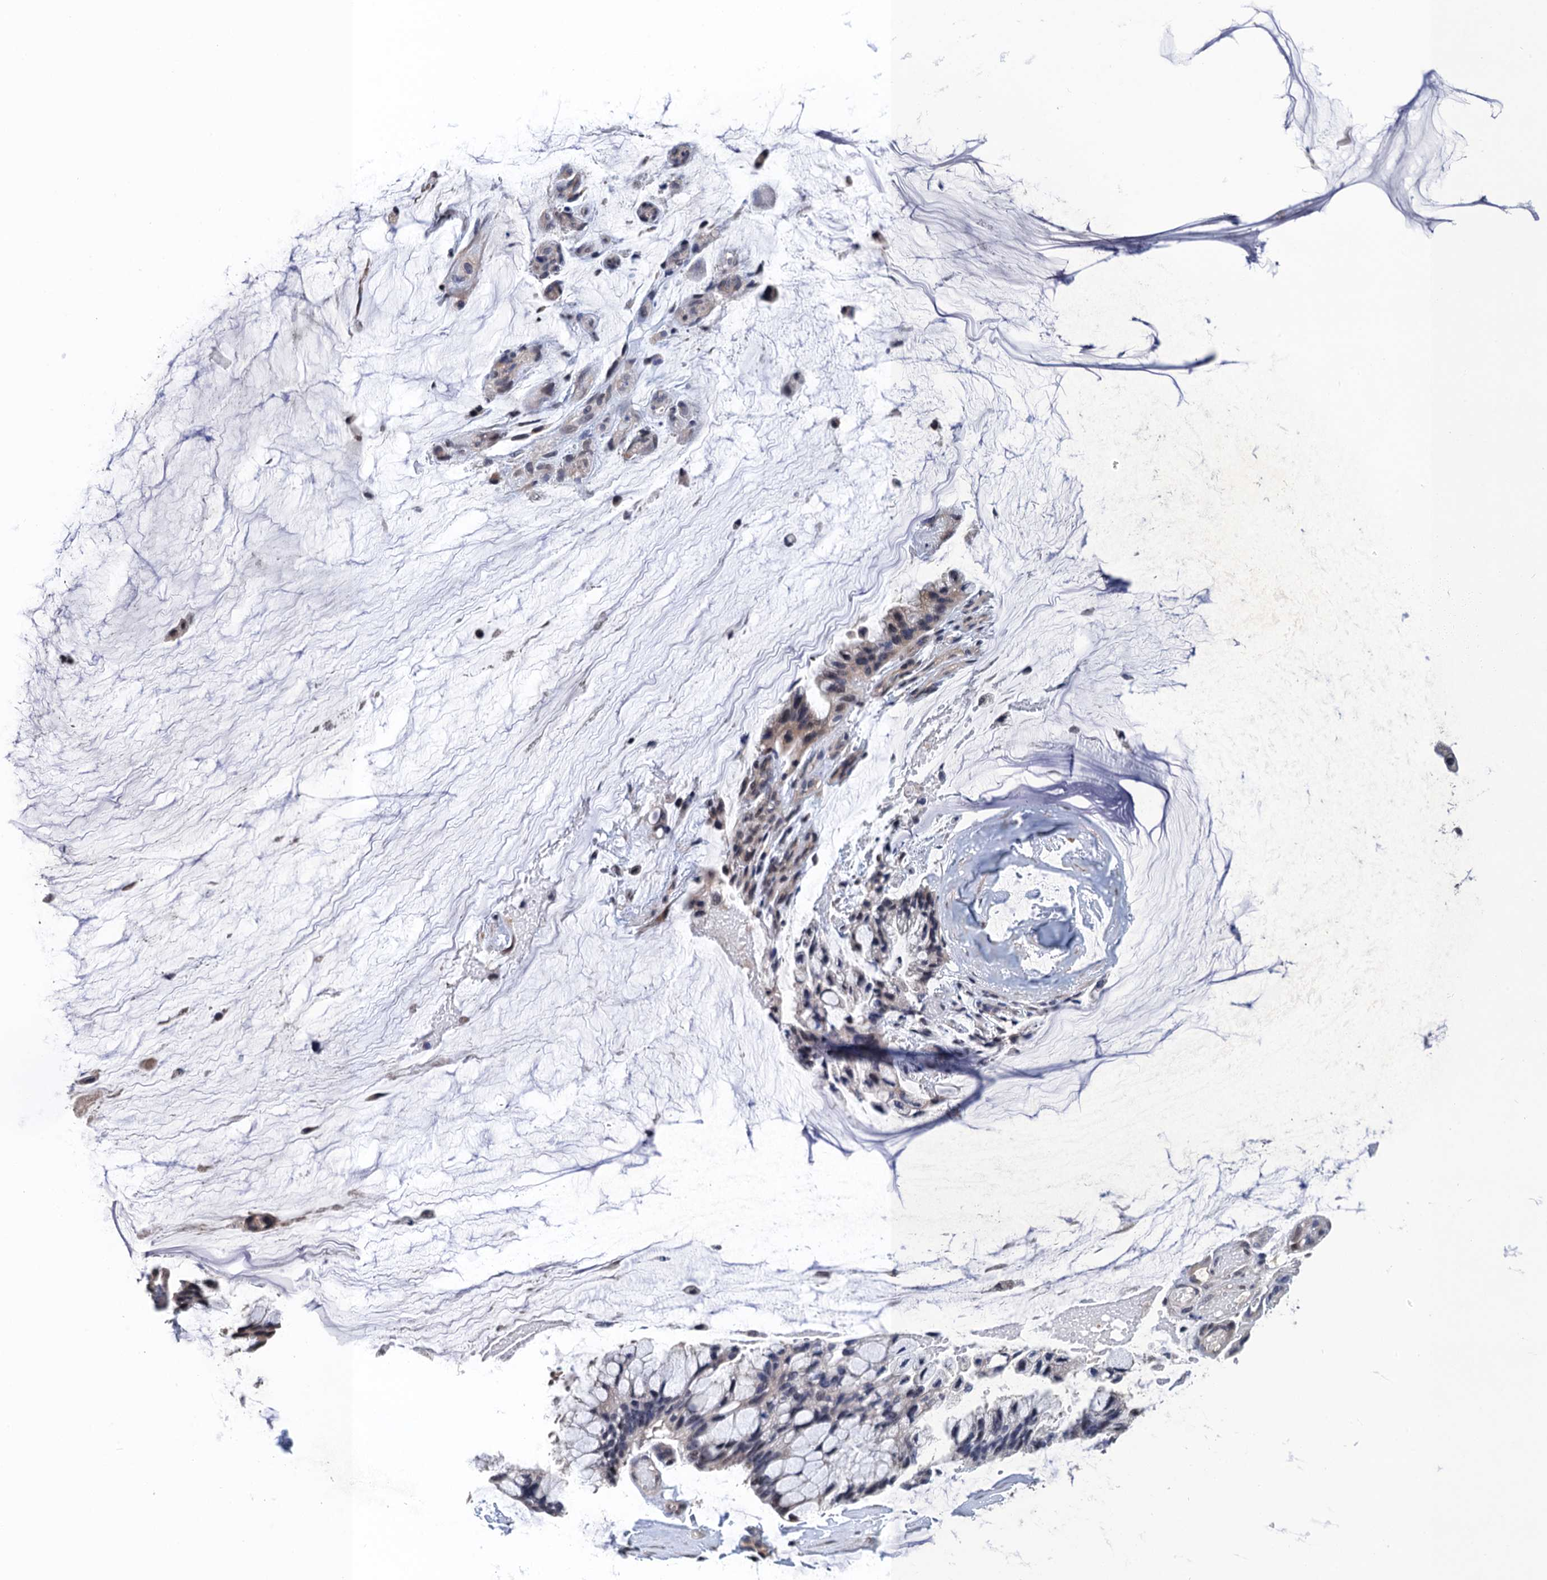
{"staining": {"intensity": "weak", "quantity": "25%-75%", "location": "cytoplasmic/membranous,nuclear"}, "tissue": "ovarian cancer", "cell_type": "Tumor cells", "image_type": "cancer", "snomed": [{"axis": "morphology", "description": "Cystadenocarcinoma, mucinous, NOS"}, {"axis": "topography", "description": "Ovary"}], "caption": "The histopathology image demonstrates a brown stain indicating the presence of a protein in the cytoplasmic/membranous and nuclear of tumor cells in ovarian mucinous cystadenocarcinoma. (Stains: DAB in brown, nuclei in blue, Microscopy: brightfield microscopy at high magnification).", "gene": "ART5", "patient": {"sex": "female", "age": 39}}